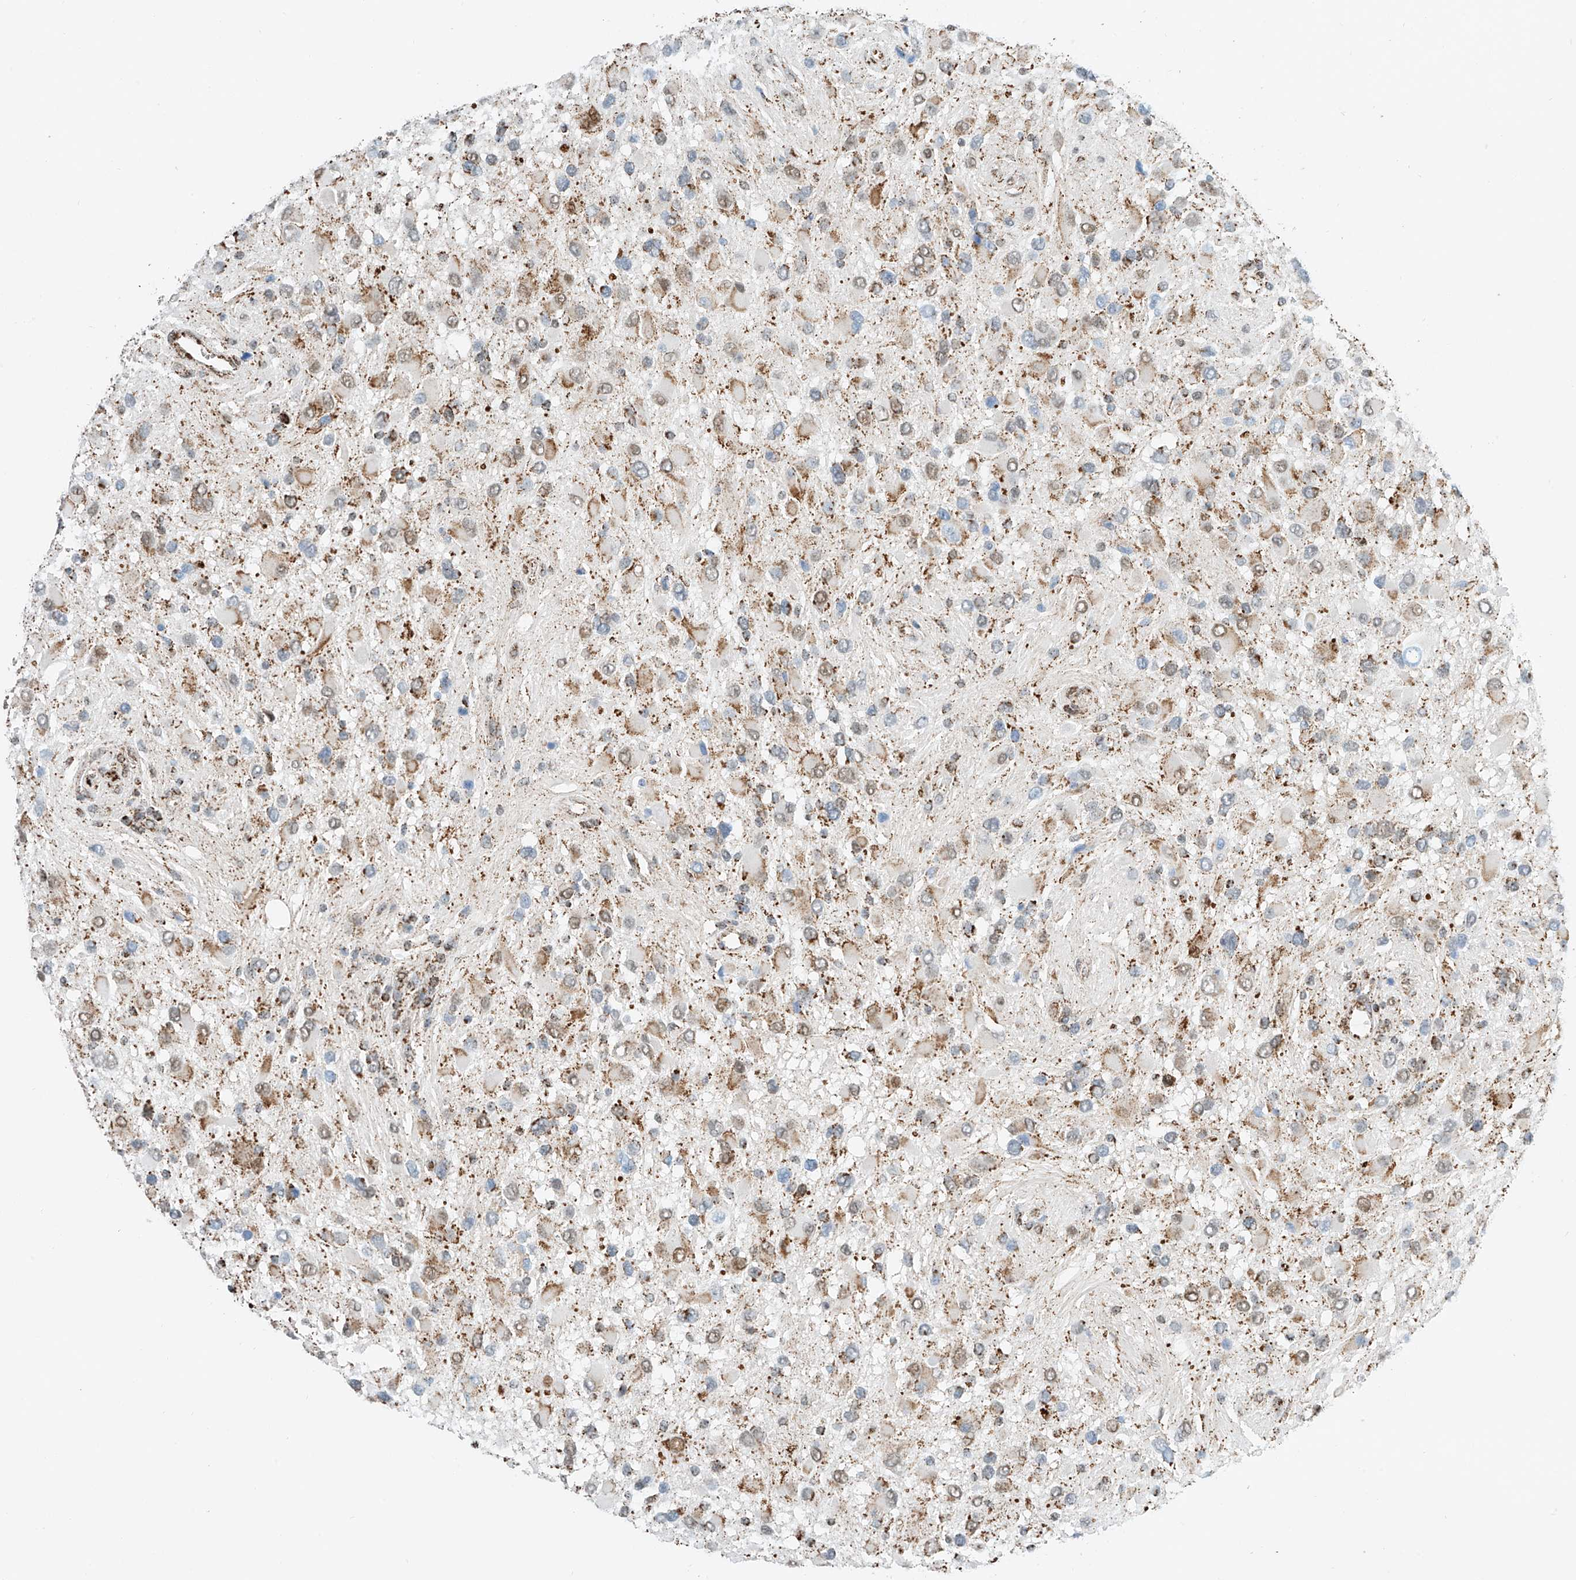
{"staining": {"intensity": "weak", "quantity": "25%-75%", "location": "cytoplasmic/membranous"}, "tissue": "glioma", "cell_type": "Tumor cells", "image_type": "cancer", "snomed": [{"axis": "morphology", "description": "Glioma, malignant, High grade"}, {"axis": "topography", "description": "Brain"}], "caption": "Protein staining reveals weak cytoplasmic/membranous staining in approximately 25%-75% of tumor cells in malignant glioma (high-grade).", "gene": "PPA2", "patient": {"sex": "male", "age": 53}}